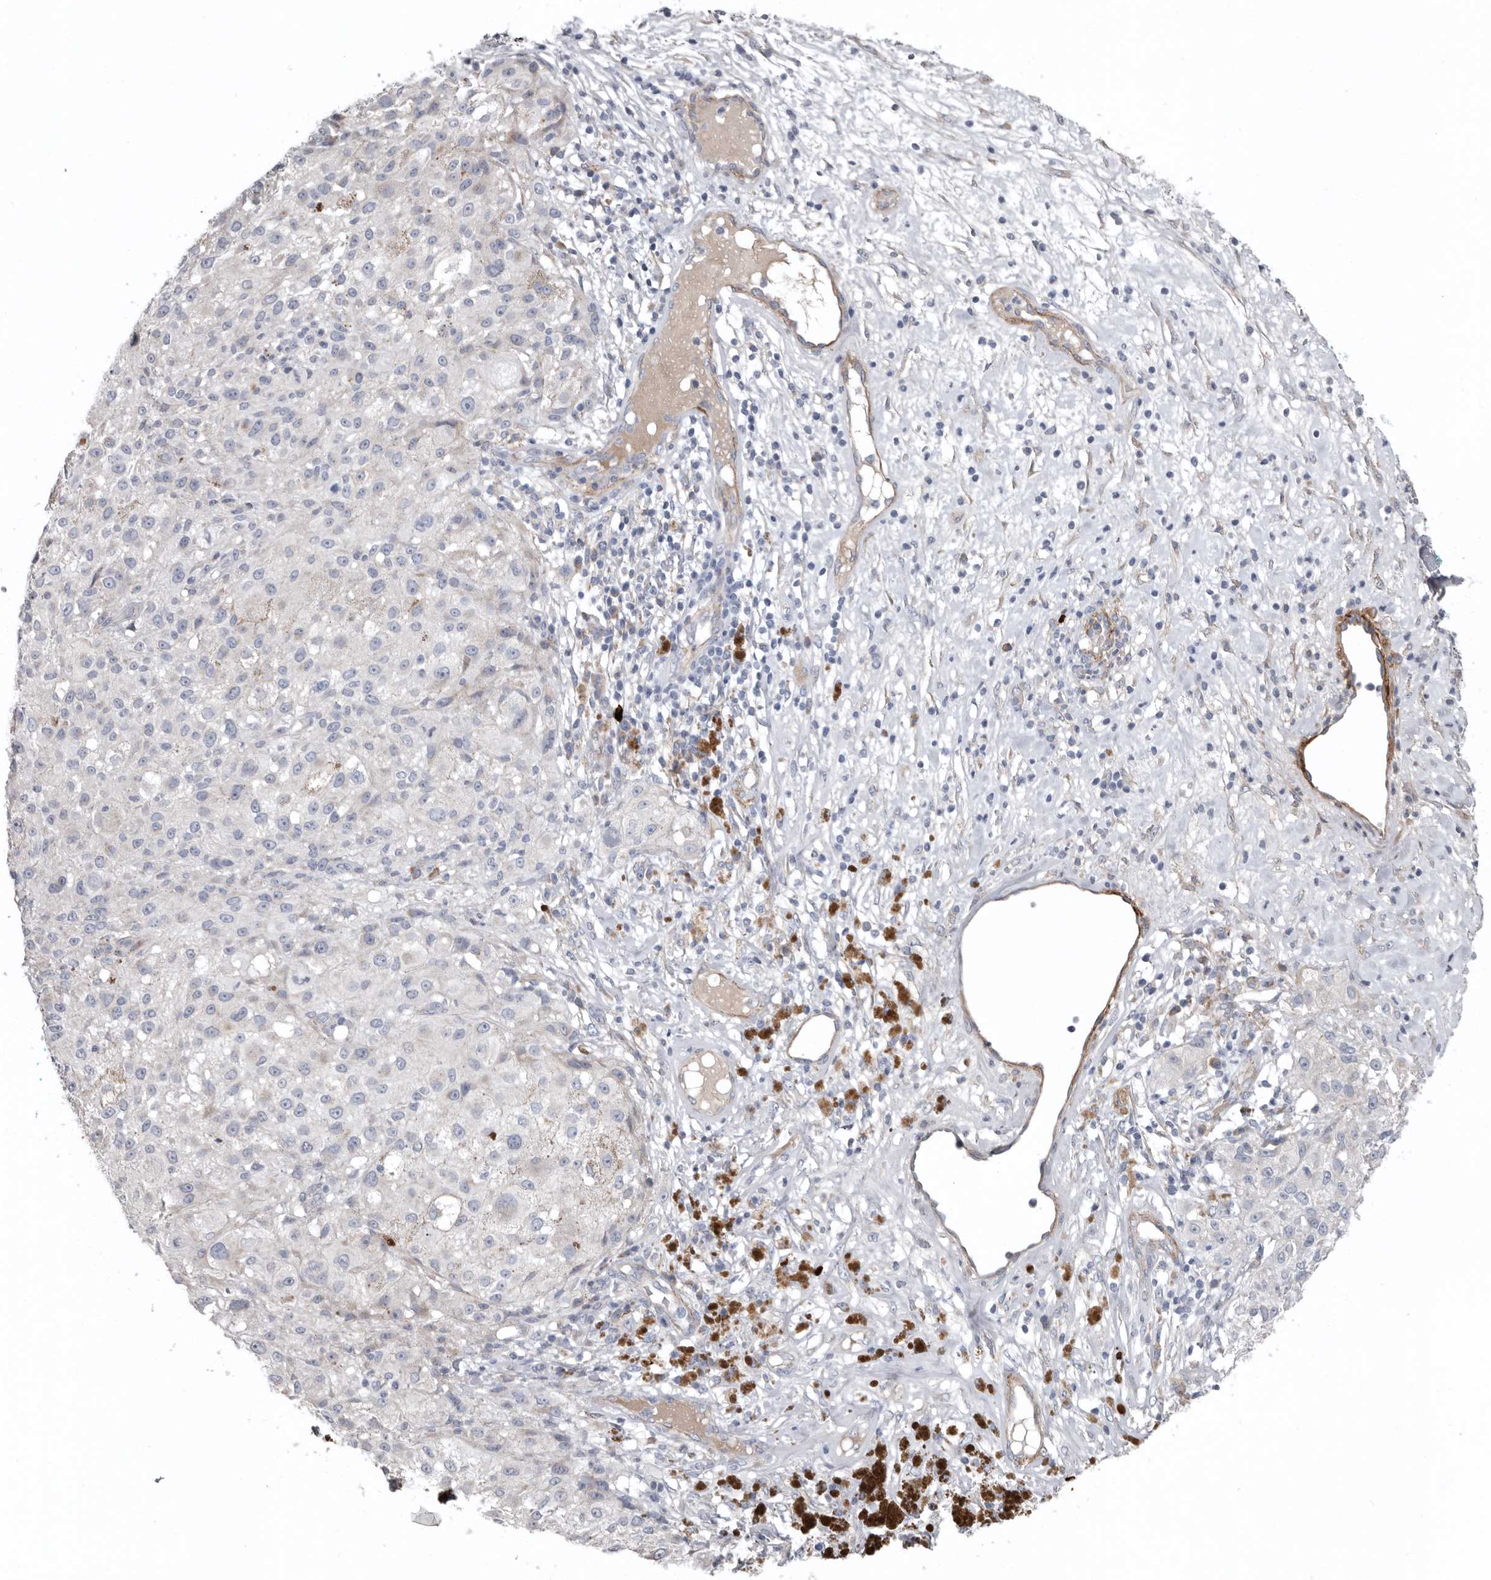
{"staining": {"intensity": "negative", "quantity": "none", "location": "none"}, "tissue": "melanoma", "cell_type": "Tumor cells", "image_type": "cancer", "snomed": [{"axis": "morphology", "description": "Necrosis, NOS"}, {"axis": "morphology", "description": "Malignant melanoma, NOS"}, {"axis": "topography", "description": "Skin"}], "caption": "Immunohistochemistry of malignant melanoma exhibits no positivity in tumor cells.", "gene": "ZNF114", "patient": {"sex": "female", "age": 87}}